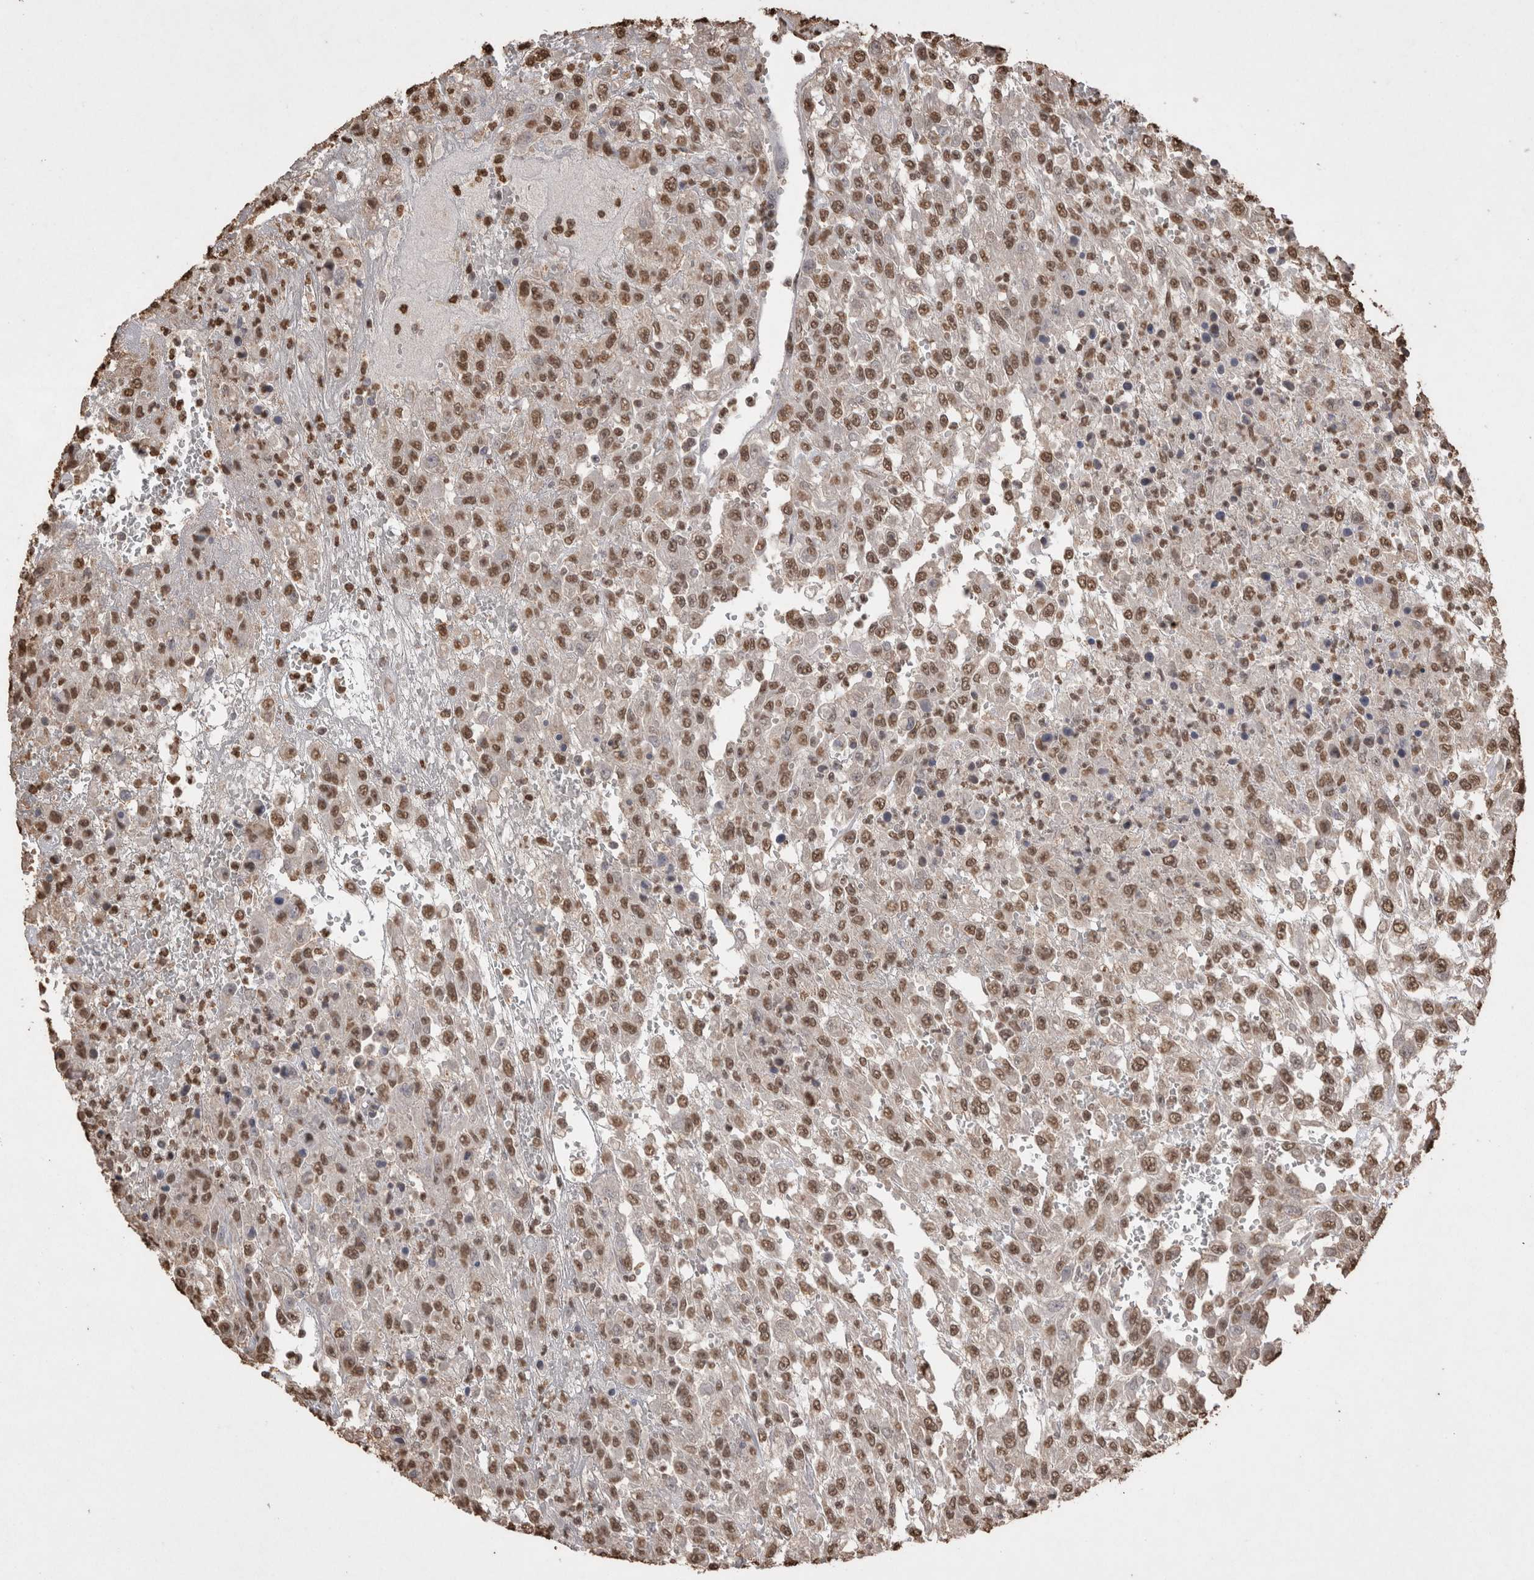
{"staining": {"intensity": "moderate", "quantity": ">75%", "location": "nuclear"}, "tissue": "urothelial cancer", "cell_type": "Tumor cells", "image_type": "cancer", "snomed": [{"axis": "morphology", "description": "Urothelial carcinoma, High grade"}, {"axis": "topography", "description": "Urinary bladder"}], "caption": "A photomicrograph of human urothelial carcinoma (high-grade) stained for a protein displays moderate nuclear brown staining in tumor cells. (Stains: DAB in brown, nuclei in blue, Microscopy: brightfield microscopy at high magnification).", "gene": "POU5F1", "patient": {"sex": "male", "age": 46}}